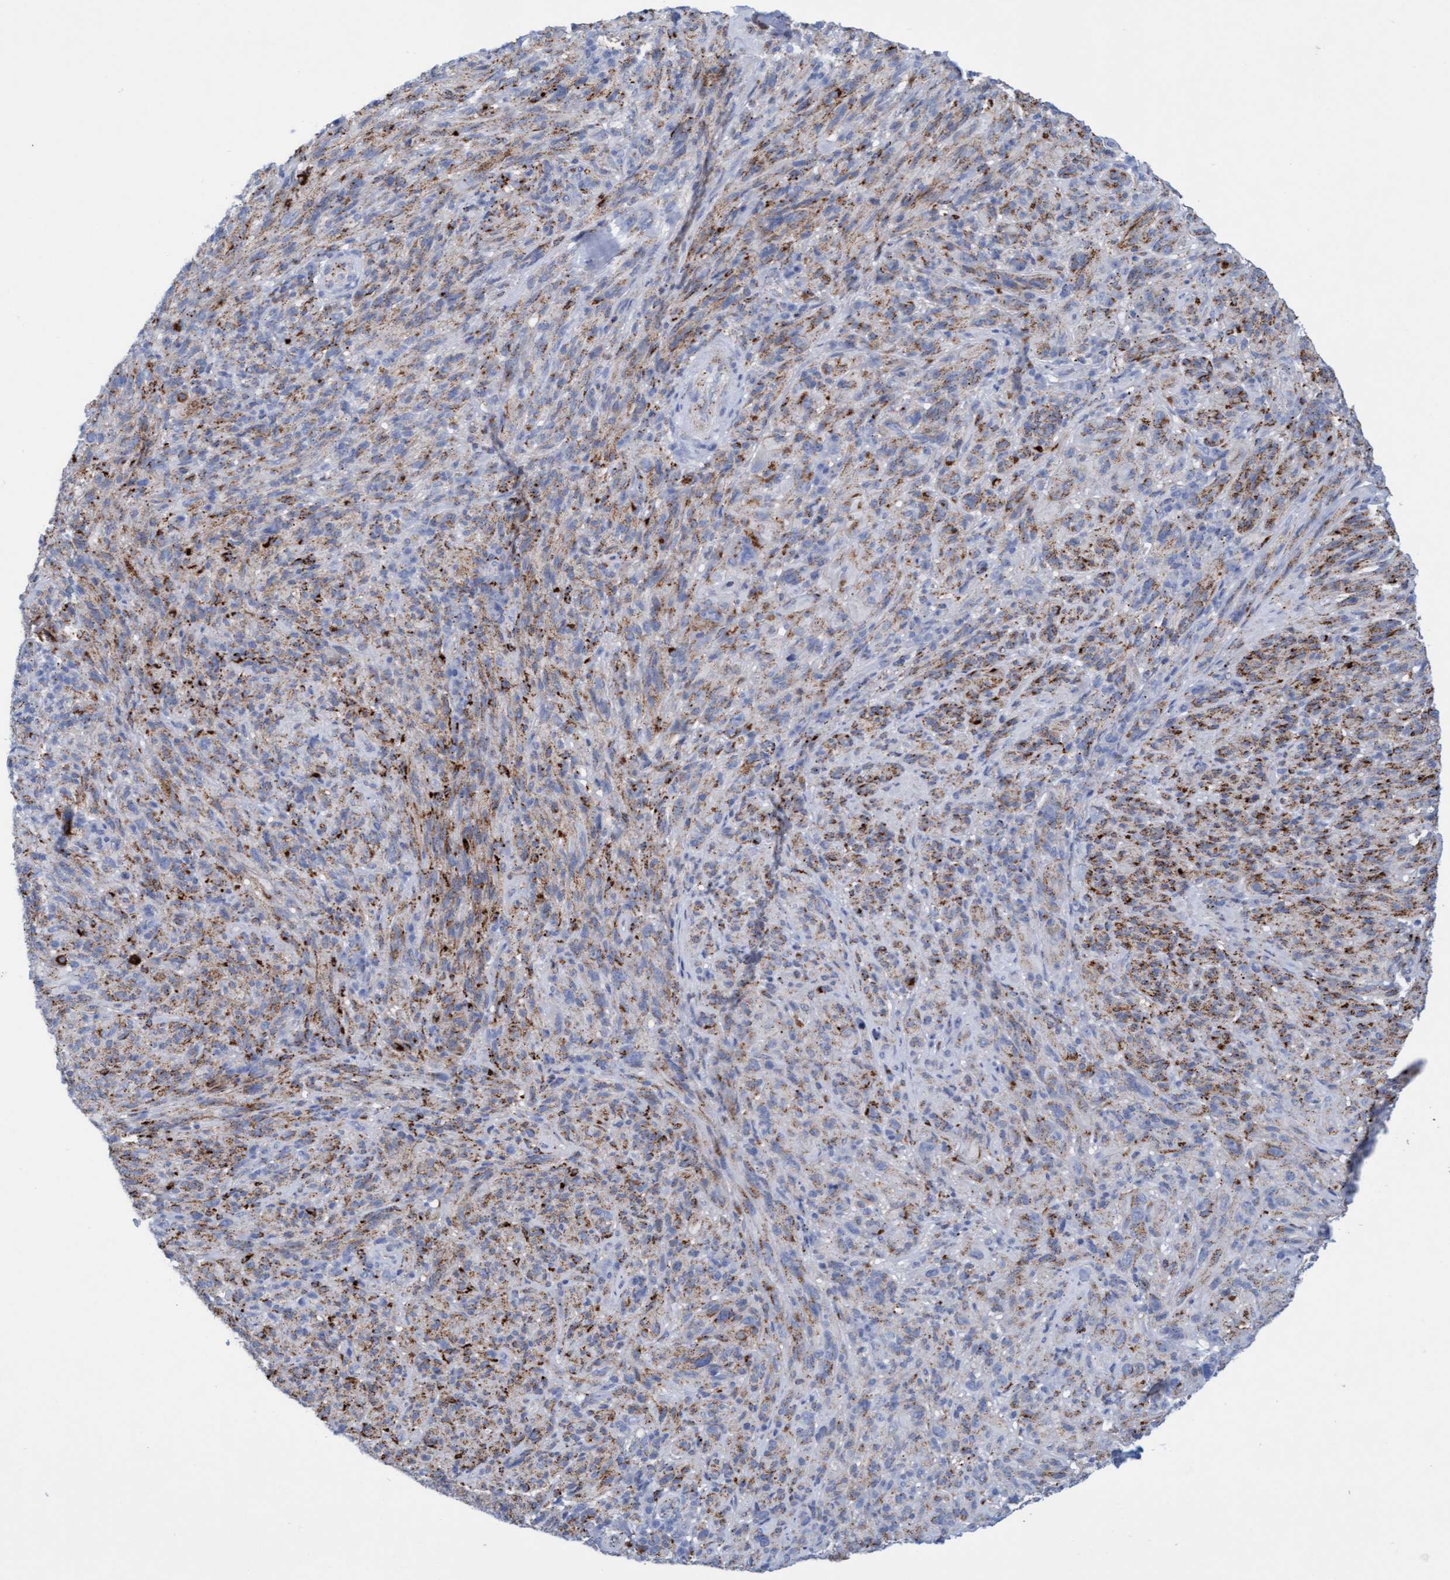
{"staining": {"intensity": "moderate", "quantity": ">75%", "location": "cytoplasmic/membranous"}, "tissue": "melanoma", "cell_type": "Tumor cells", "image_type": "cancer", "snomed": [{"axis": "morphology", "description": "Malignant melanoma, NOS"}, {"axis": "topography", "description": "Skin of head"}], "caption": "The photomicrograph reveals staining of malignant melanoma, revealing moderate cytoplasmic/membranous protein positivity (brown color) within tumor cells. Ihc stains the protein in brown and the nuclei are stained blue.", "gene": "SGSH", "patient": {"sex": "male", "age": 96}}